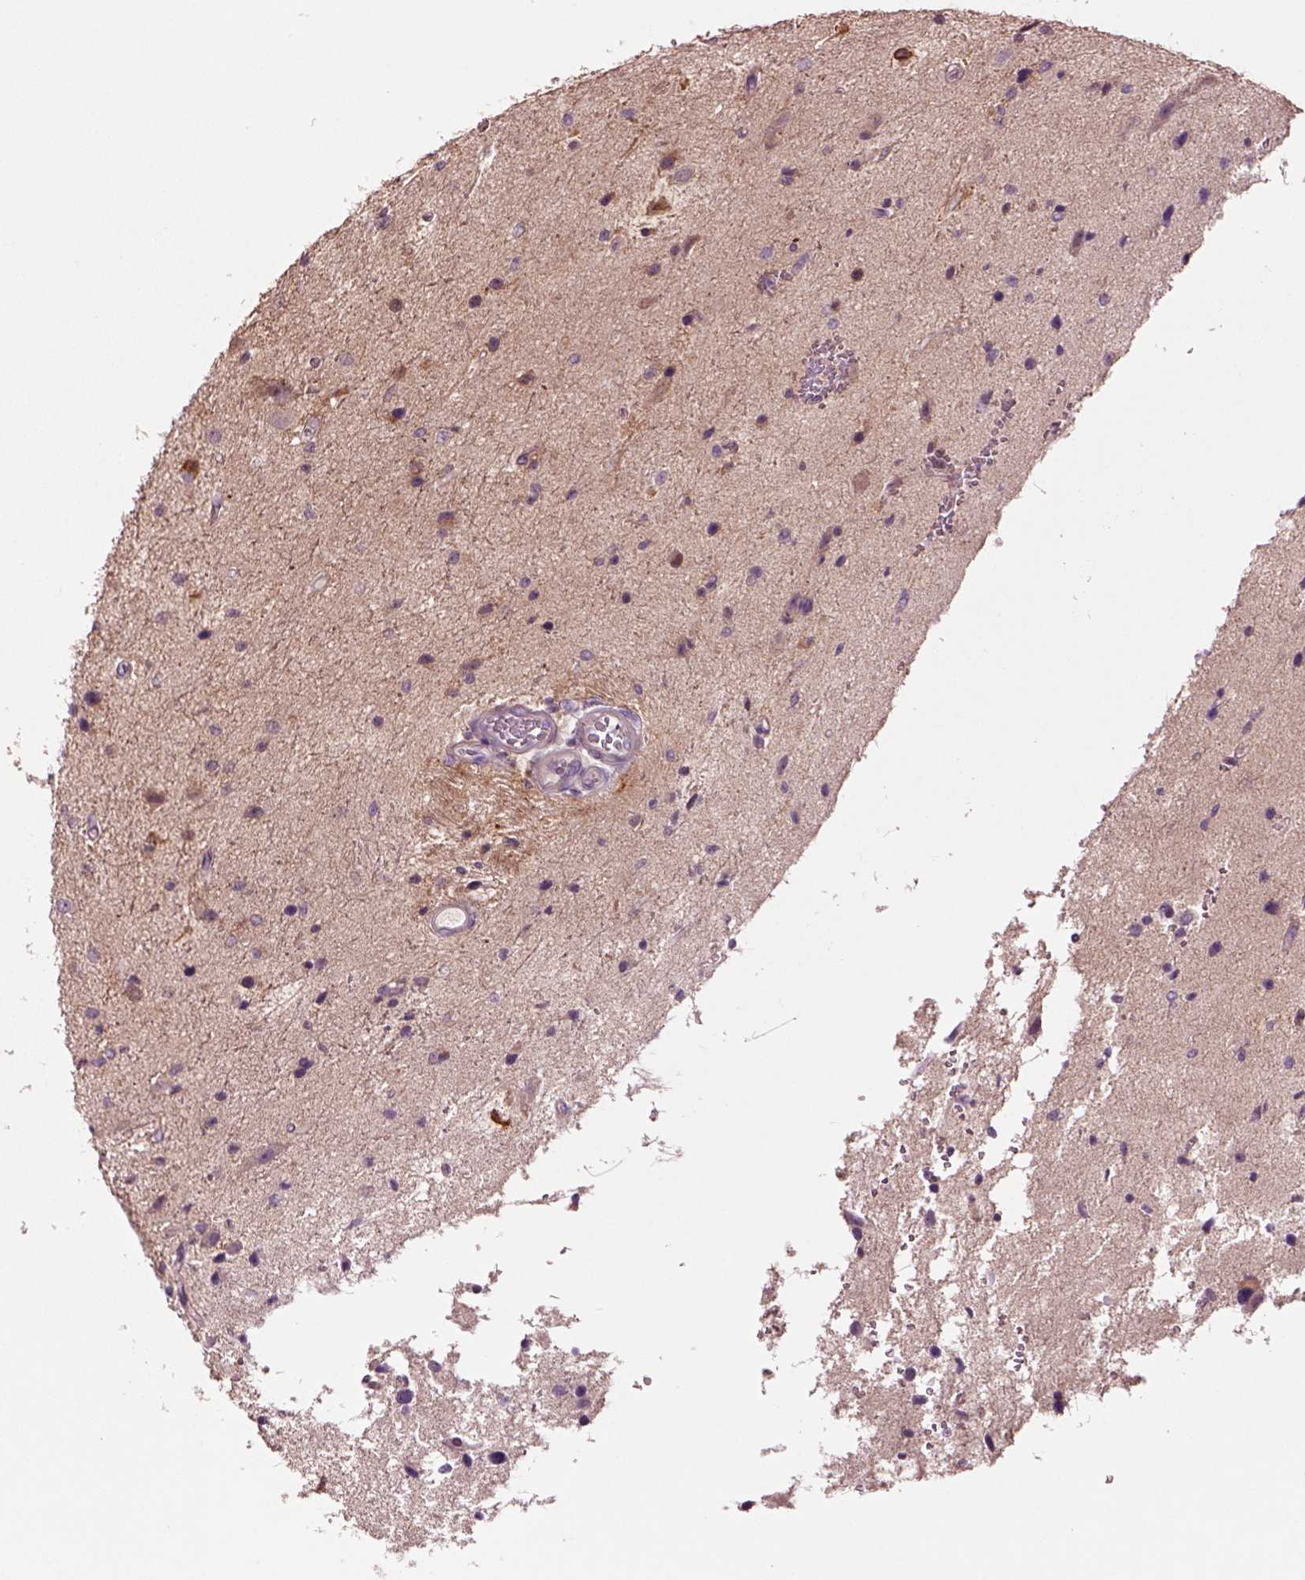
{"staining": {"intensity": "moderate", "quantity": "<25%", "location": "cytoplasmic/membranous"}, "tissue": "glioma", "cell_type": "Tumor cells", "image_type": "cancer", "snomed": [{"axis": "morphology", "description": "Glioma, malignant, Low grade"}, {"axis": "topography", "description": "Brain"}], "caption": "A photomicrograph of human malignant glioma (low-grade) stained for a protein shows moderate cytoplasmic/membranous brown staining in tumor cells.", "gene": "PLPP7", "patient": {"sex": "female", "age": 32}}